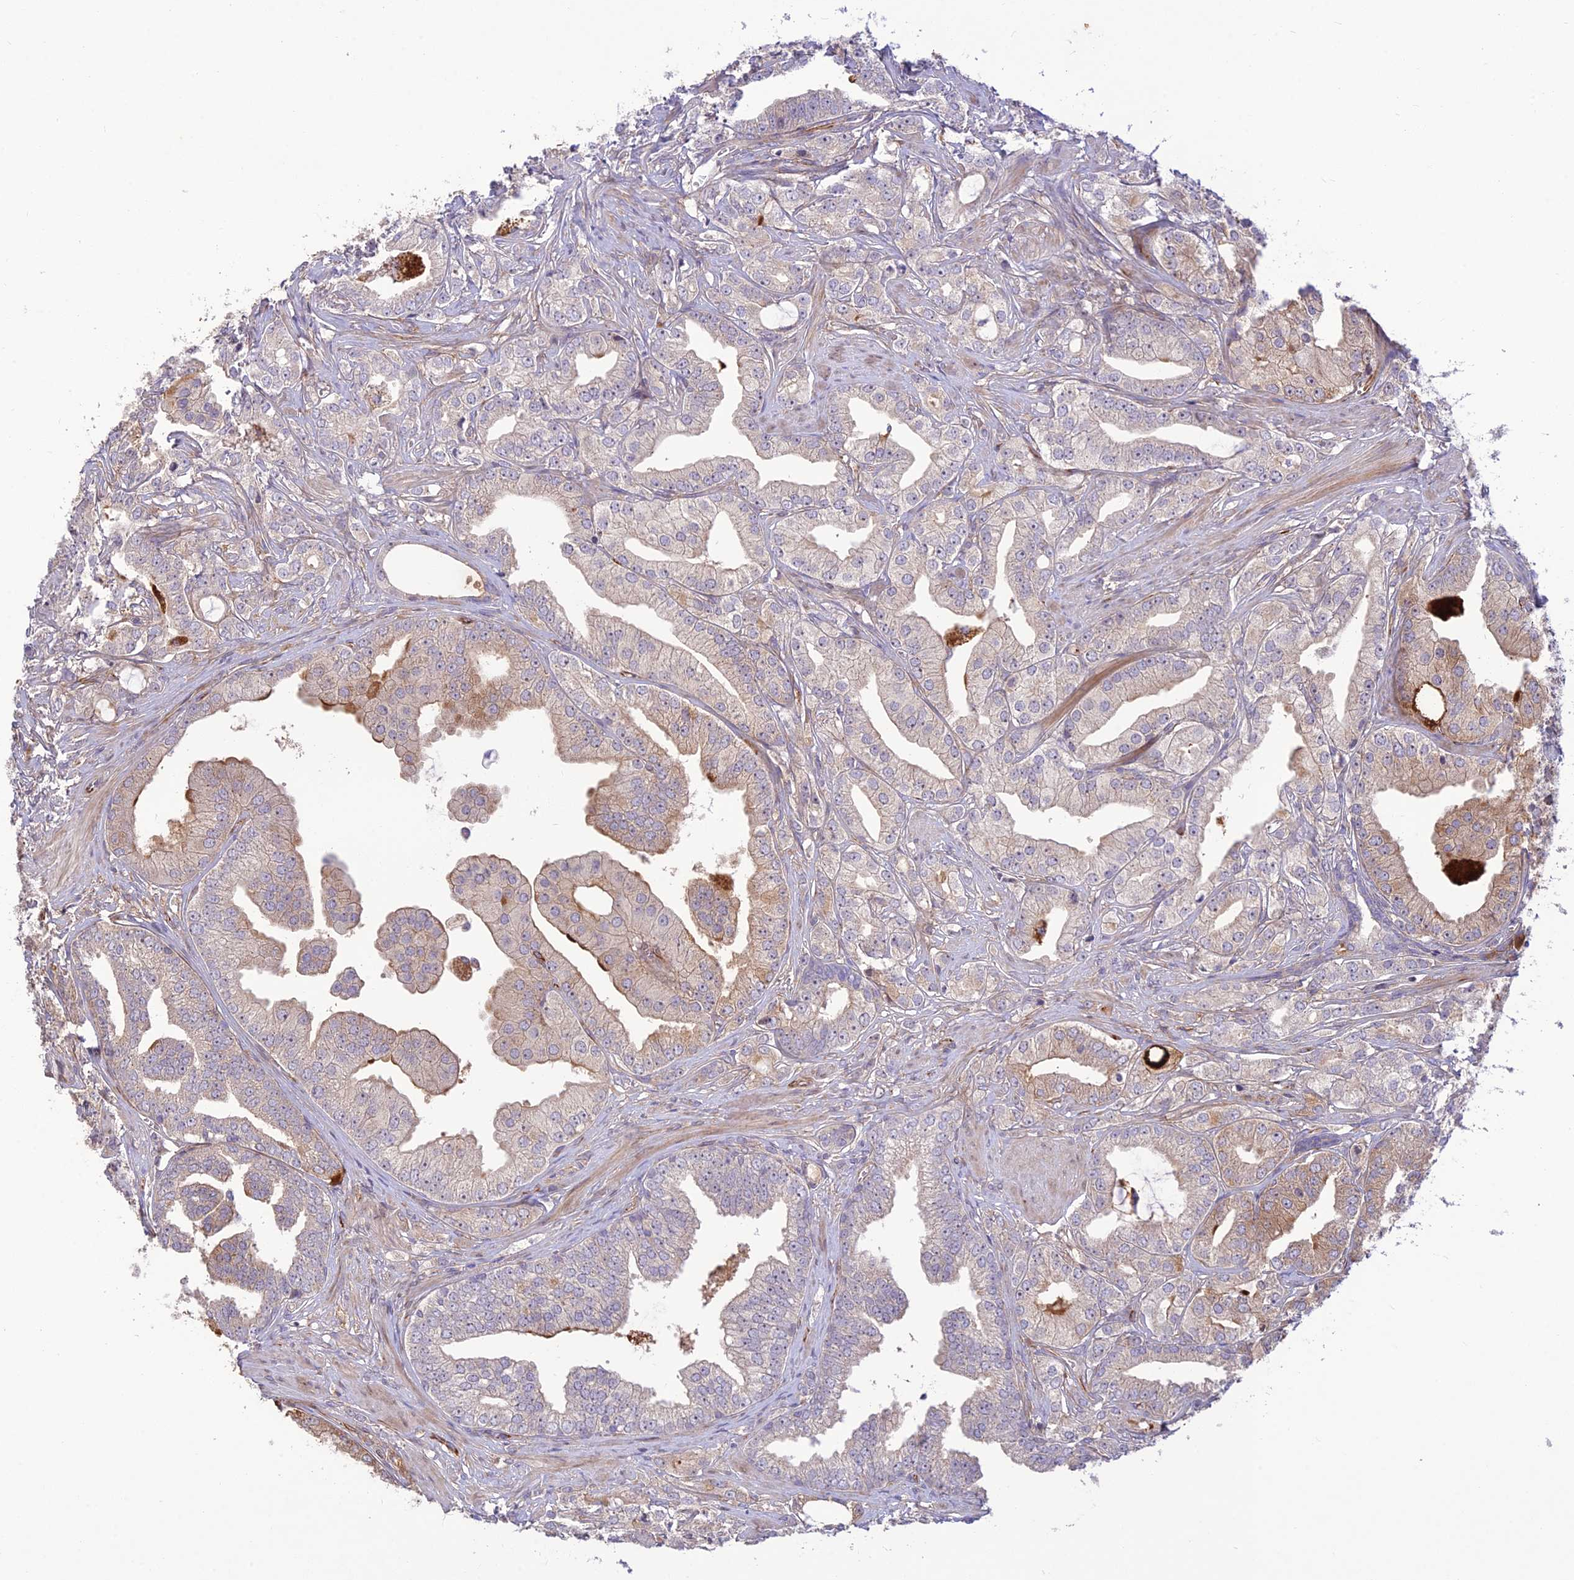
{"staining": {"intensity": "weak", "quantity": "<25%", "location": "cytoplasmic/membranous"}, "tissue": "prostate cancer", "cell_type": "Tumor cells", "image_type": "cancer", "snomed": [{"axis": "morphology", "description": "Adenocarcinoma, High grade"}, {"axis": "topography", "description": "Prostate"}], "caption": "The micrograph reveals no staining of tumor cells in prostate cancer. (DAB immunohistochemistry (IHC), high magnification).", "gene": "ST8SIA5", "patient": {"sex": "male", "age": 50}}